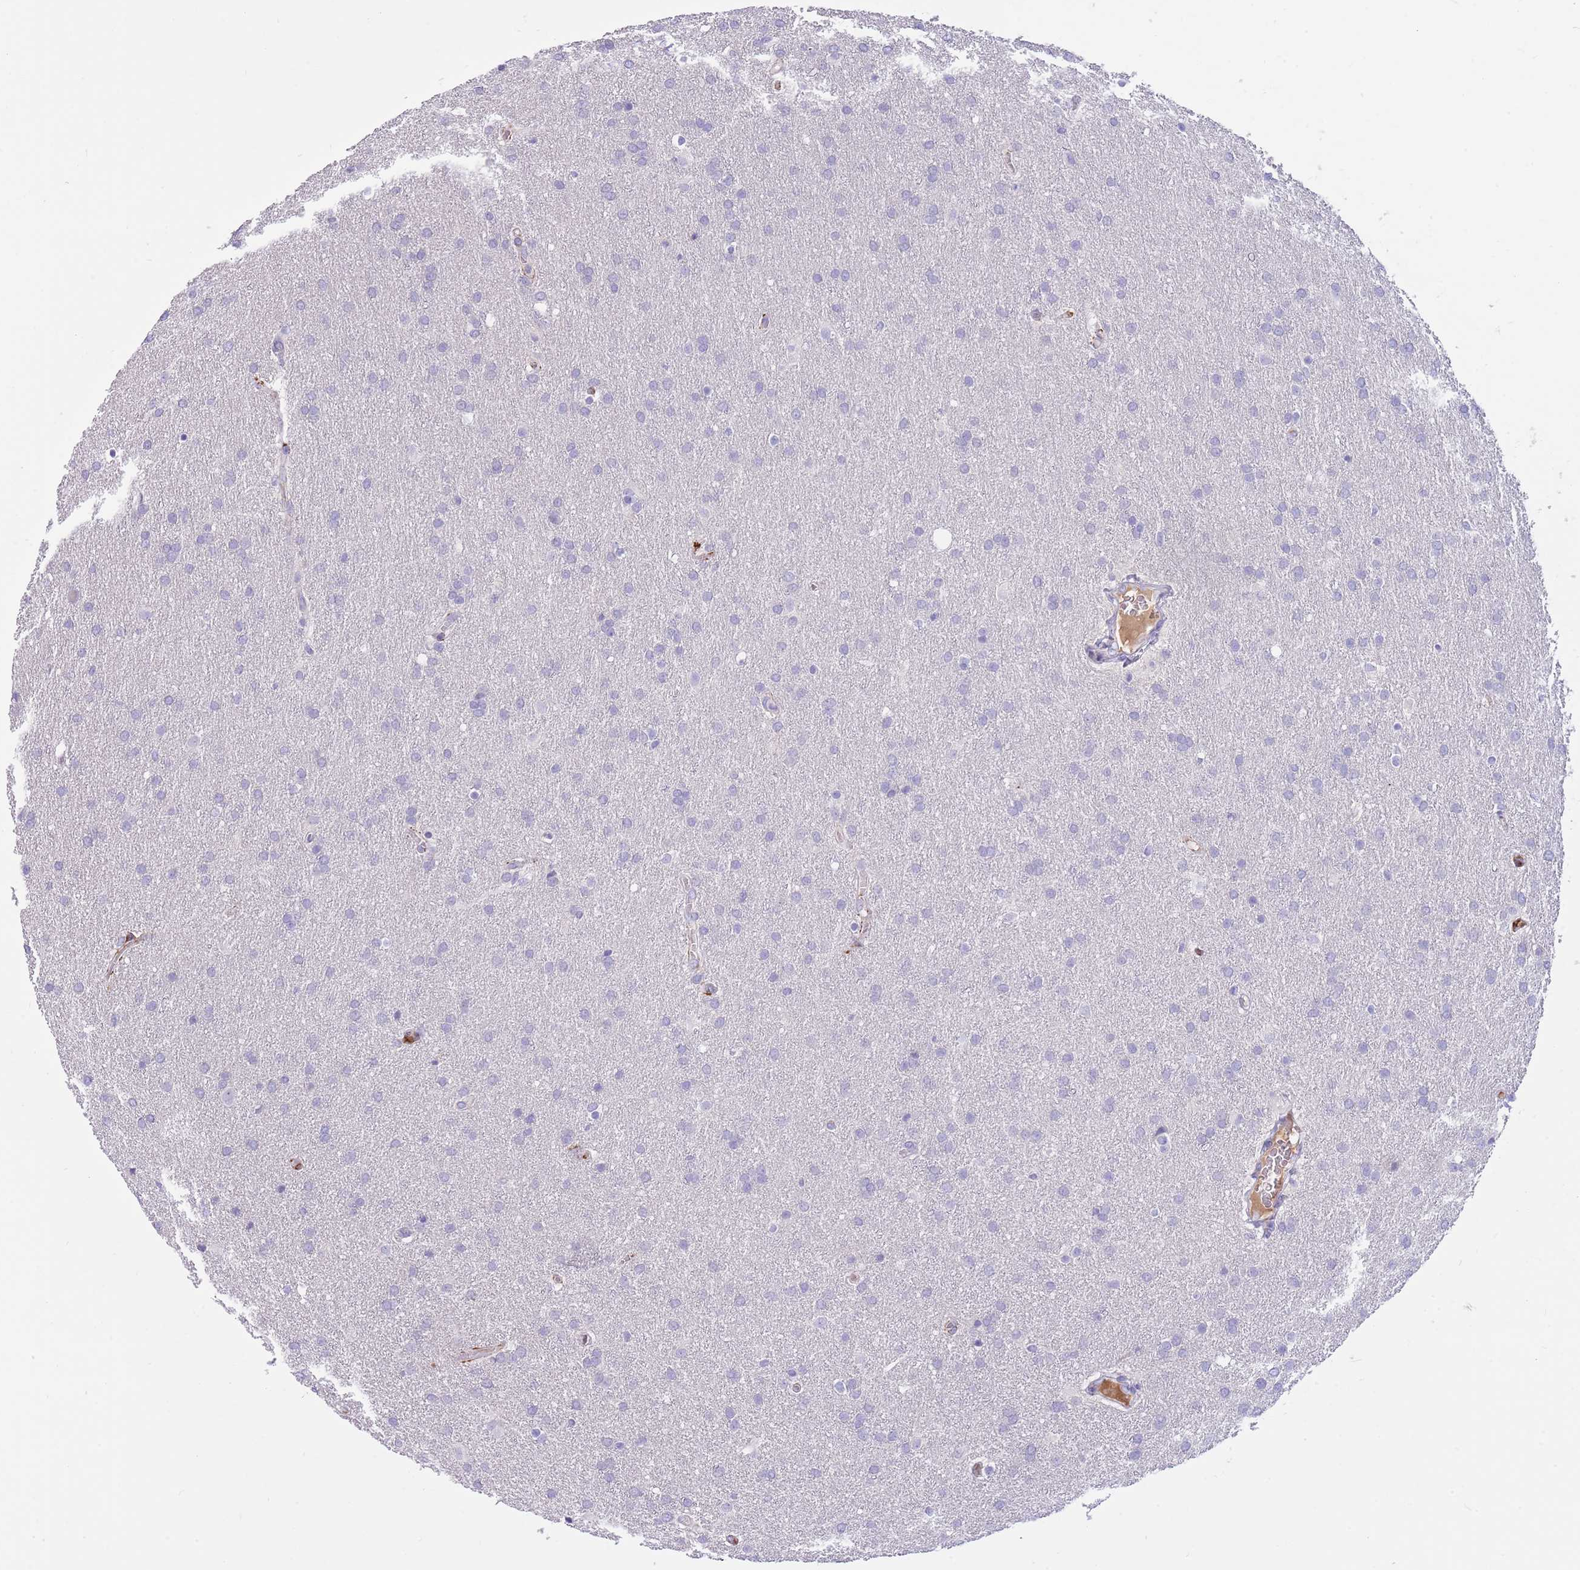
{"staining": {"intensity": "negative", "quantity": "none", "location": "none"}, "tissue": "glioma", "cell_type": "Tumor cells", "image_type": "cancer", "snomed": [{"axis": "morphology", "description": "Glioma, malignant, Low grade"}, {"axis": "topography", "description": "Brain"}], "caption": "High power microscopy micrograph of an immunohistochemistry photomicrograph of glioma, revealing no significant positivity in tumor cells. (DAB IHC with hematoxylin counter stain).", "gene": "LEPROTL1", "patient": {"sex": "female", "age": 32}}